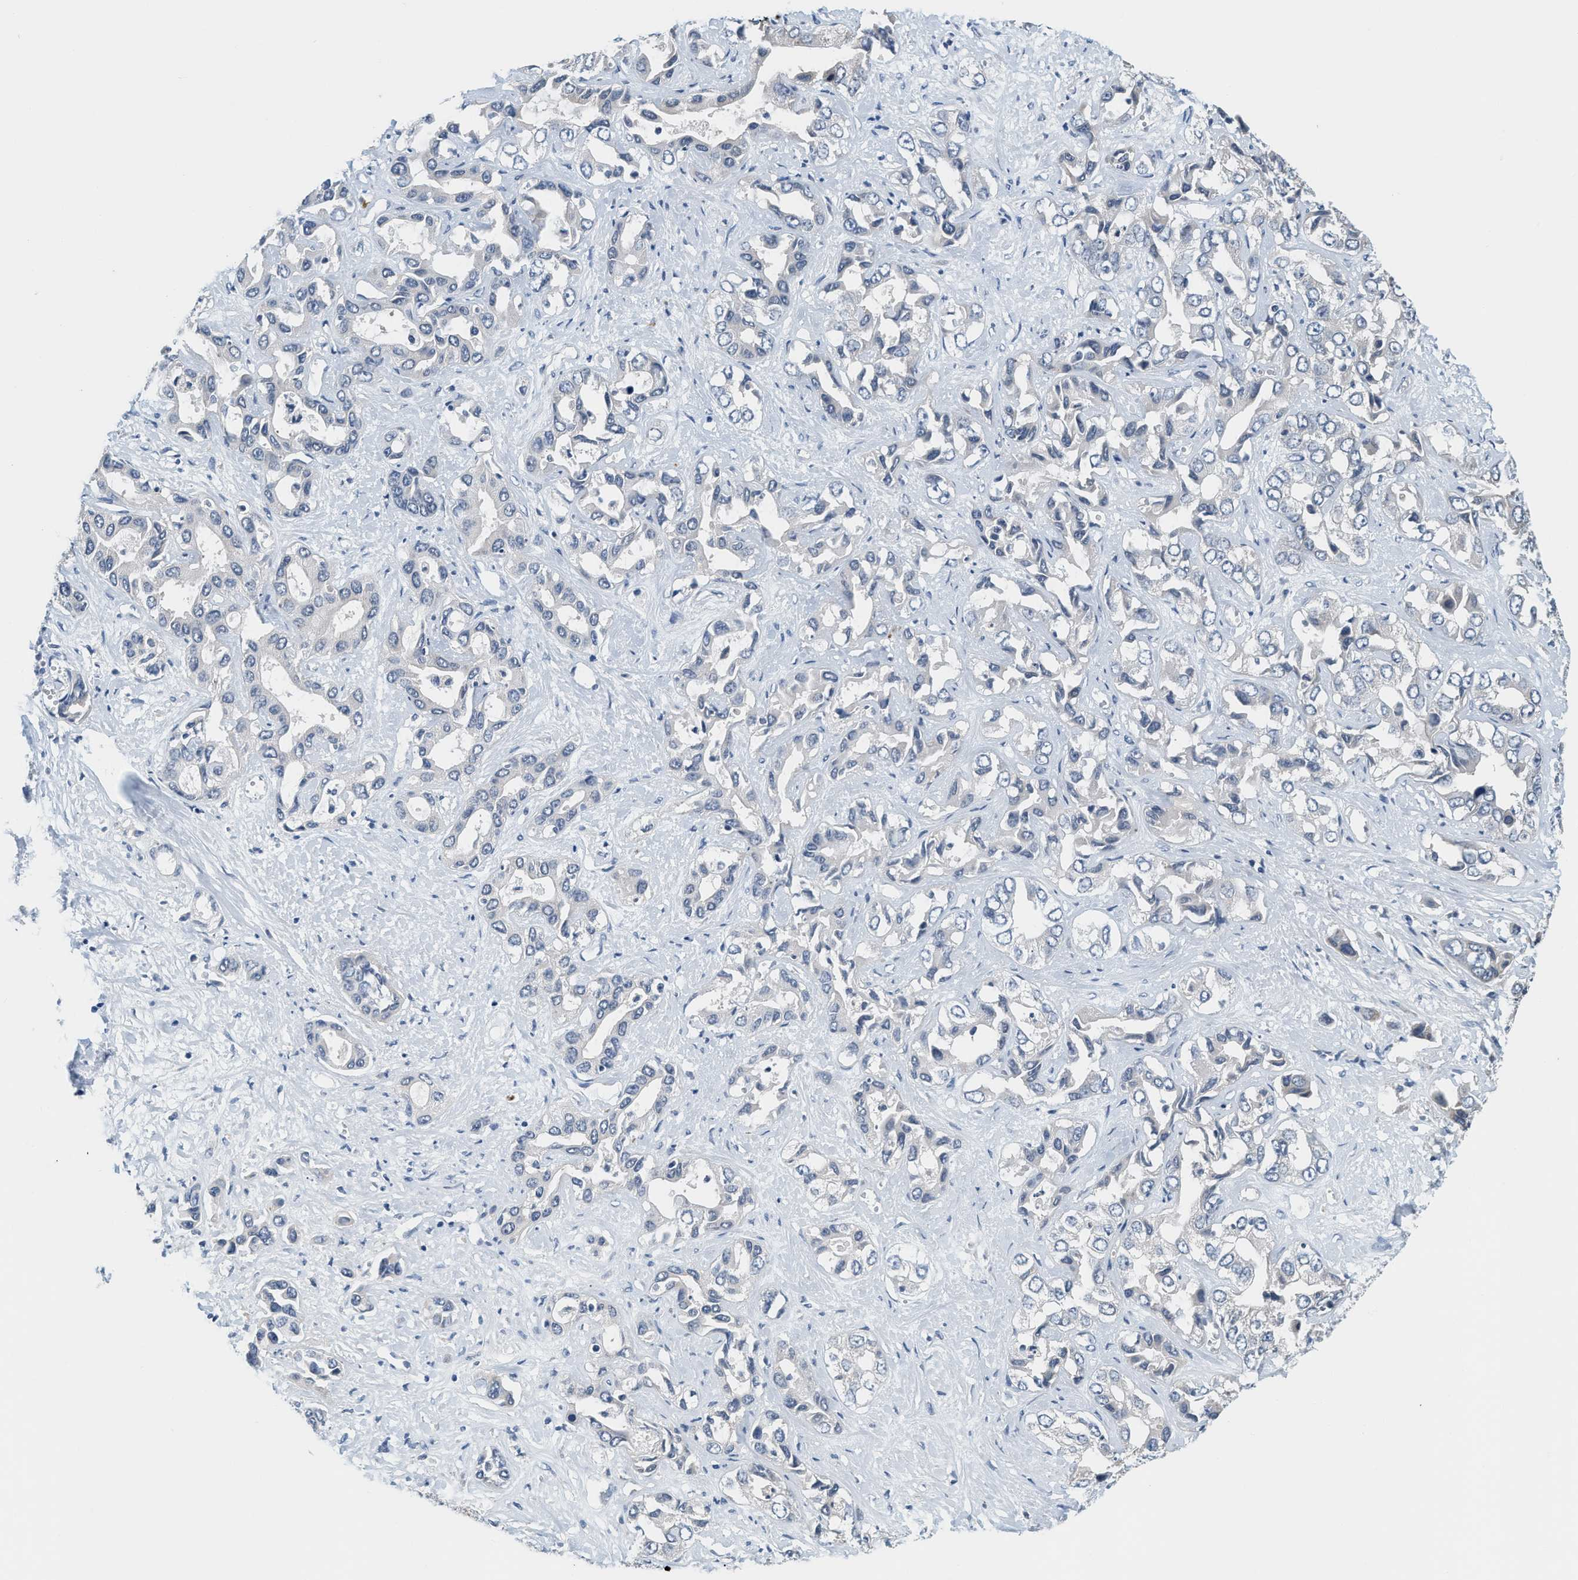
{"staining": {"intensity": "negative", "quantity": "none", "location": "none"}, "tissue": "liver cancer", "cell_type": "Tumor cells", "image_type": "cancer", "snomed": [{"axis": "morphology", "description": "Cholangiocarcinoma"}, {"axis": "topography", "description": "Liver"}], "caption": "DAB (3,3'-diaminobenzidine) immunohistochemical staining of liver cholangiocarcinoma reveals no significant positivity in tumor cells. Brightfield microscopy of immunohistochemistry (IHC) stained with DAB (3,3'-diaminobenzidine) (brown) and hematoxylin (blue), captured at high magnification.", "gene": "YAE1", "patient": {"sex": "female", "age": 52}}